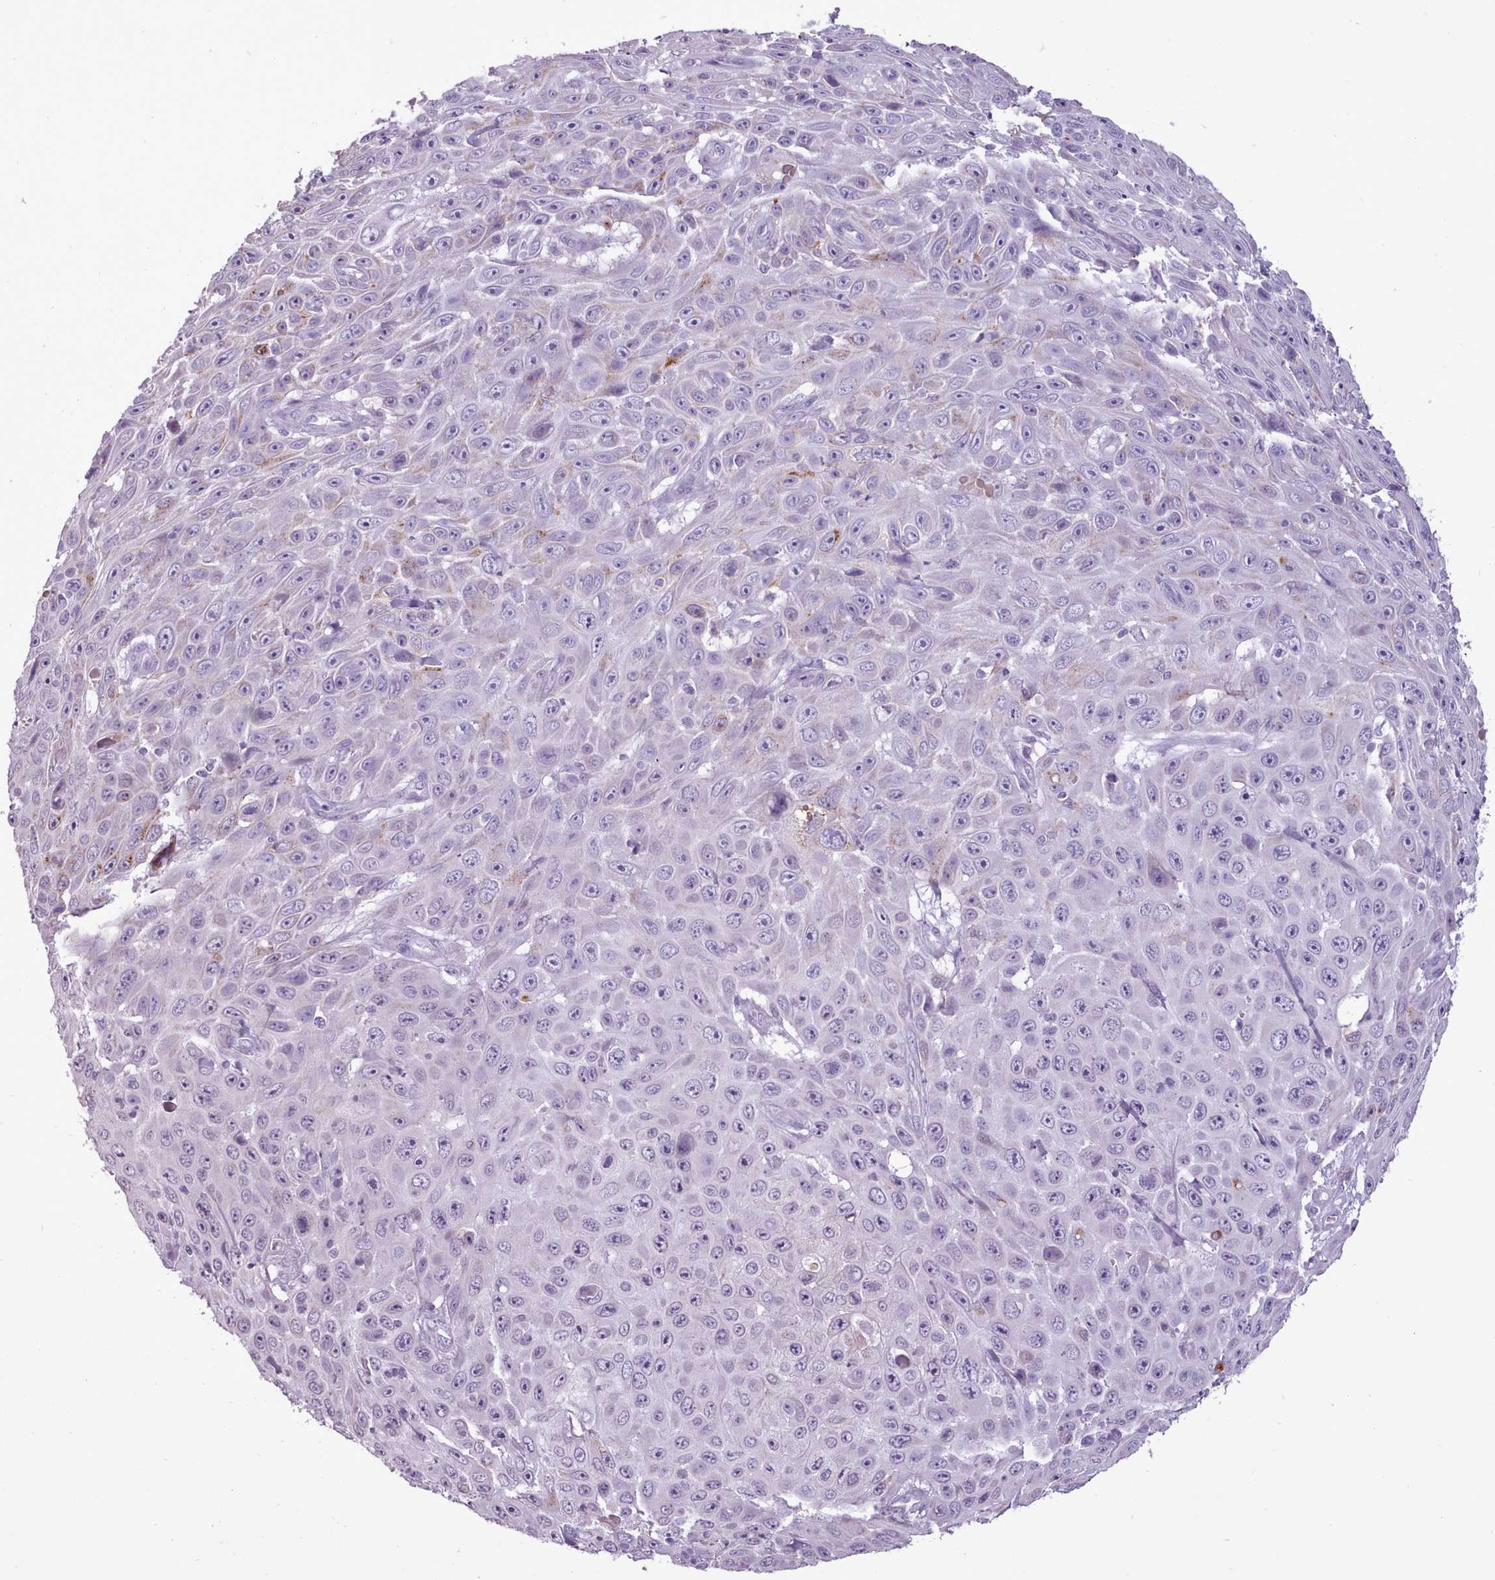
{"staining": {"intensity": "negative", "quantity": "none", "location": "none"}, "tissue": "skin cancer", "cell_type": "Tumor cells", "image_type": "cancer", "snomed": [{"axis": "morphology", "description": "Squamous cell carcinoma, NOS"}, {"axis": "topography", "description": "Skin"}], "caption": "High magnification brightfield microscopy of skin cancer stained with DAB (brown) and counterstained with hematoxylin (blue): tumor cells show no significant staining.", "gene": "ATRAID", "patient": {"sex": "male", "age": 82}}